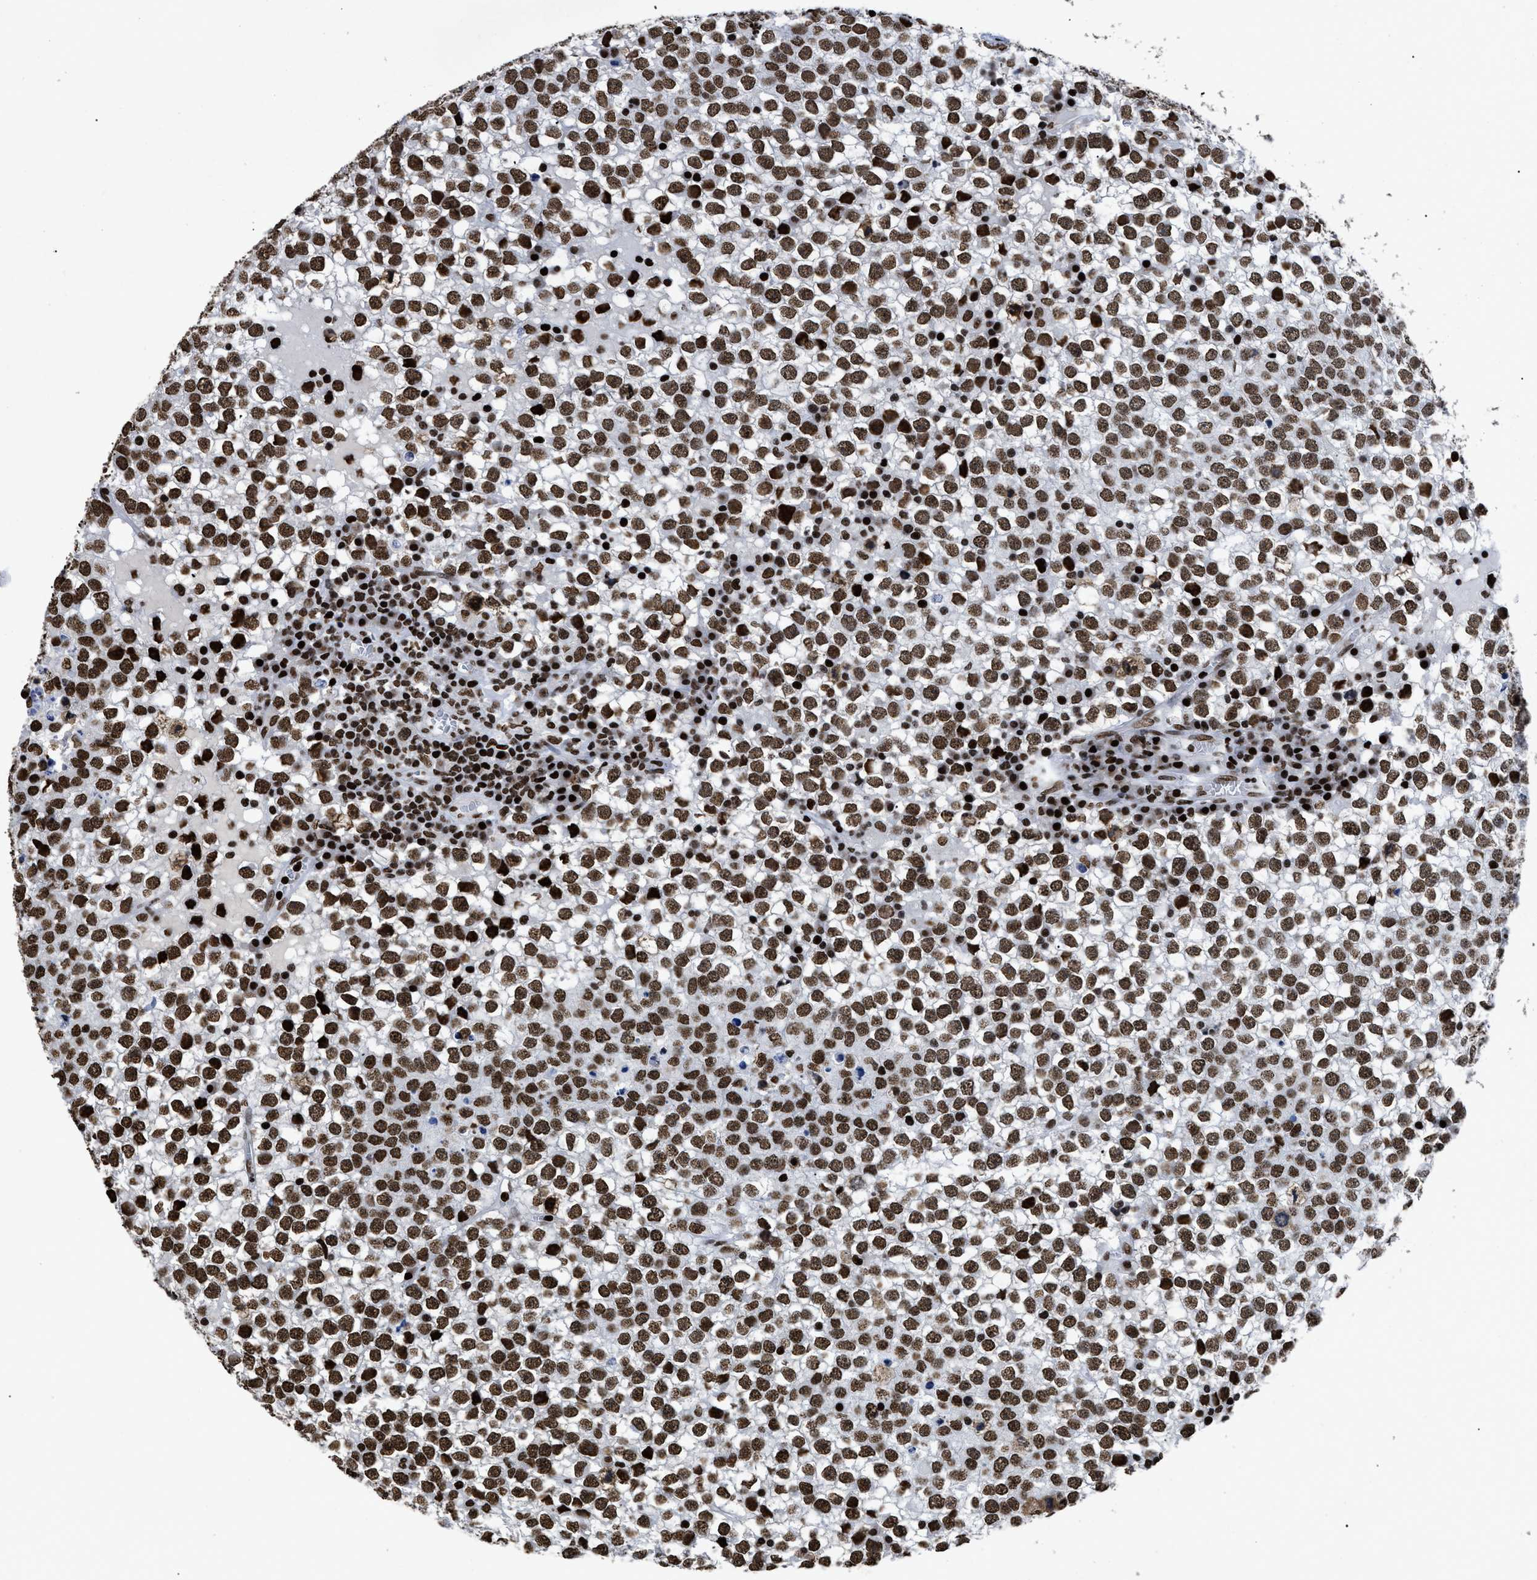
{"staining": {"intensity": "strong", "quantity": "25%-75%", "location": "nuclear"}, "tissue": "testis cancer", "cell_type": "Tumor cells", "image_type": "cancer", "snomed": [{"axis": "morphology", "description": "Seminoma, NOS"}, {"axis": "topography", "description": "Testis"}], "caption": "An IHC photomicrograph of tumor tissue is shown. Protein staining in brown labels strong nuclear positivity in testis cancer (seminoma) within tumor cells.", "gene": "CALHM3", "patient": {"sex": "male", "age": 65}}